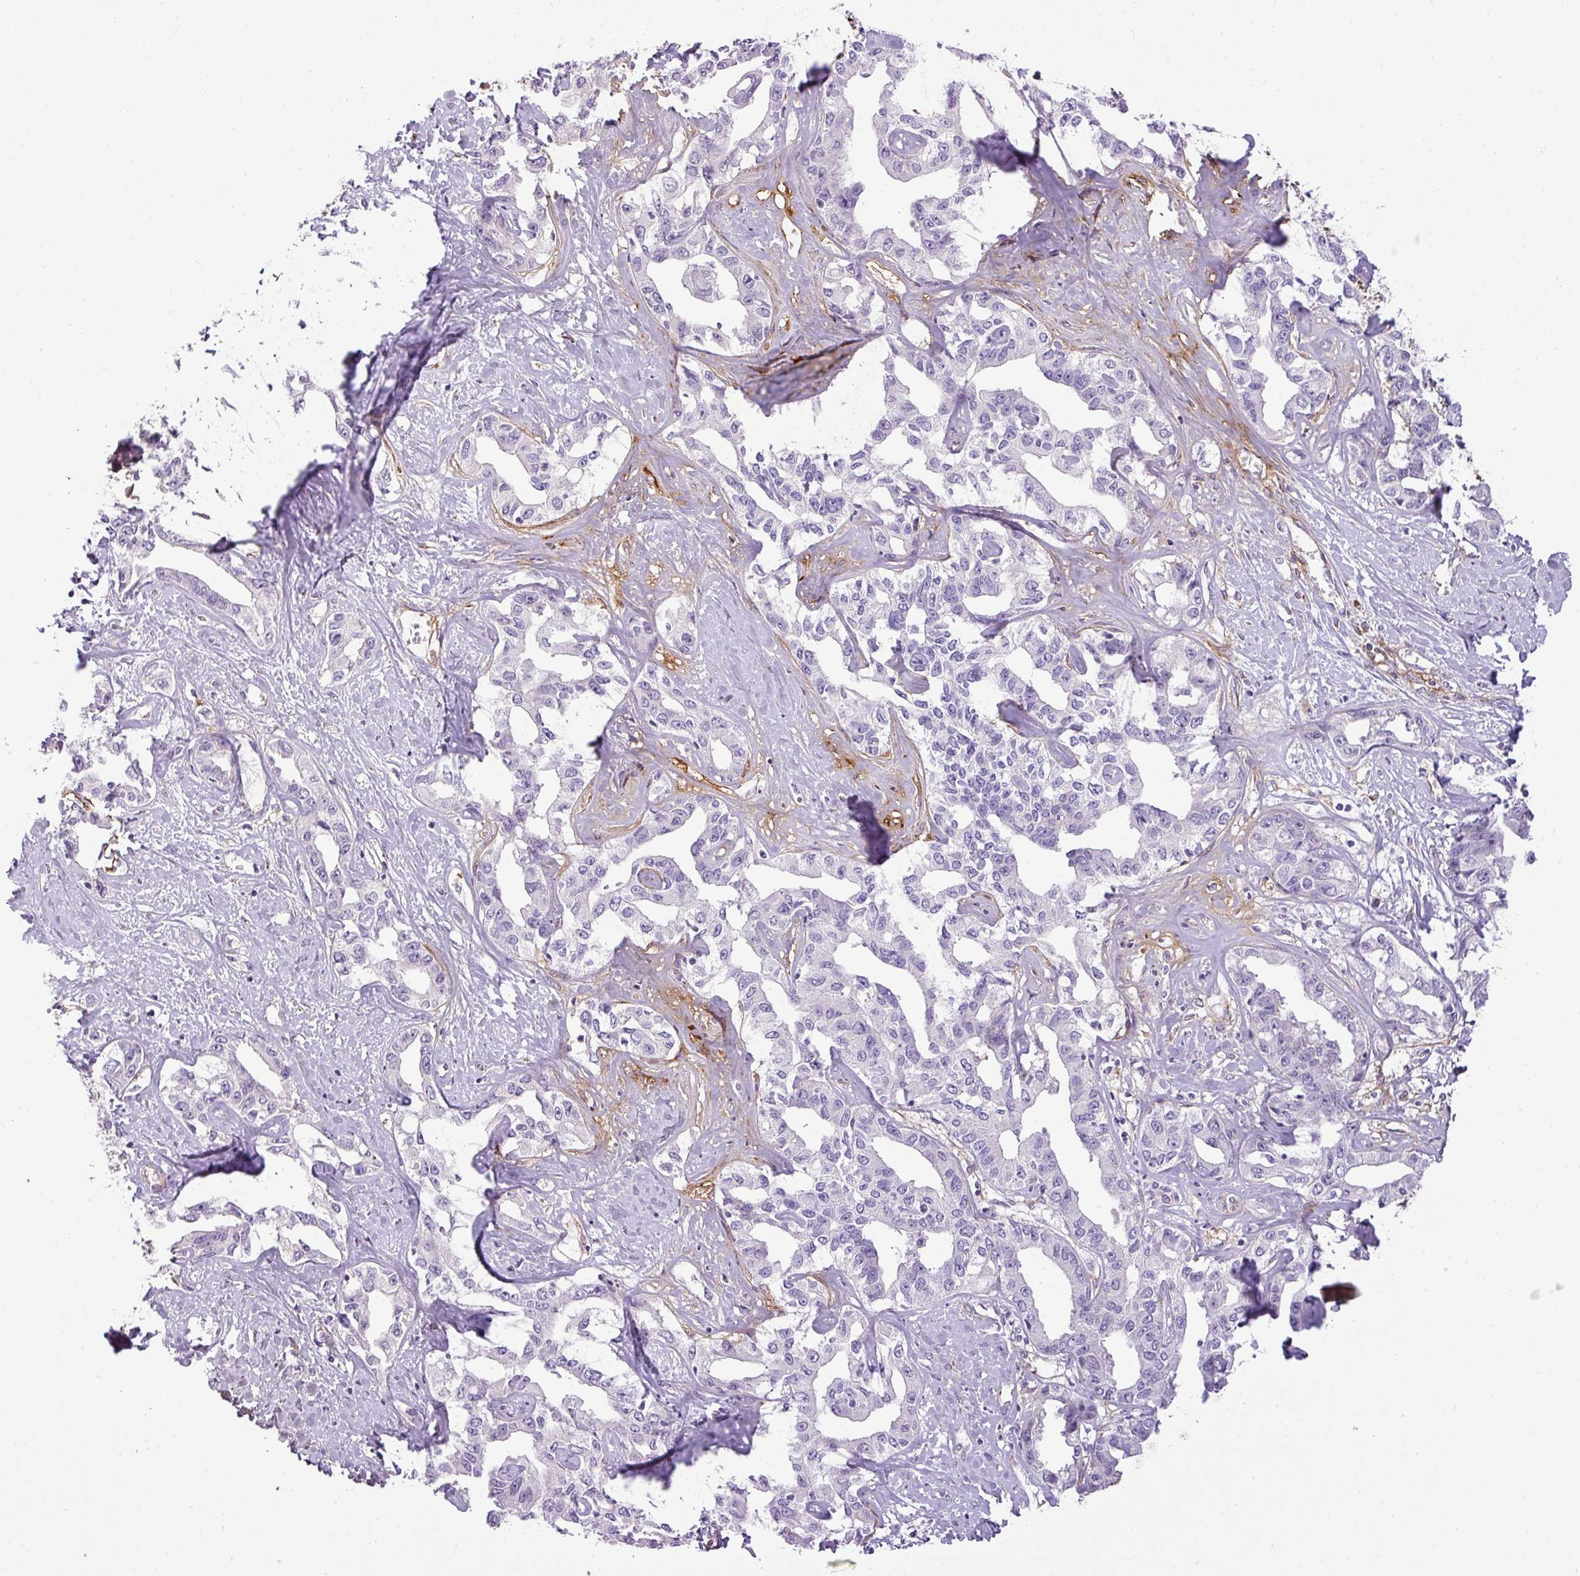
{"staining": {"intensity": "negative", "quantity": "none", "location": "none"}, "tissue": "liver cancer", "cell_type": "Tumor cells", "image_type": "cancer", "snomed": [{"axis": "morphology", "description": "Cholangiocarcinoma"}, {"axis": "topography", "description": "Liver"}], "caption": "Liver cancer (cholangiocarcinoma) stained for a protein using immunohistochemistry demonstrates no staining tumor cells.", "gene": "PARD6G", "patient": {"sex": "male", "age": 59}}